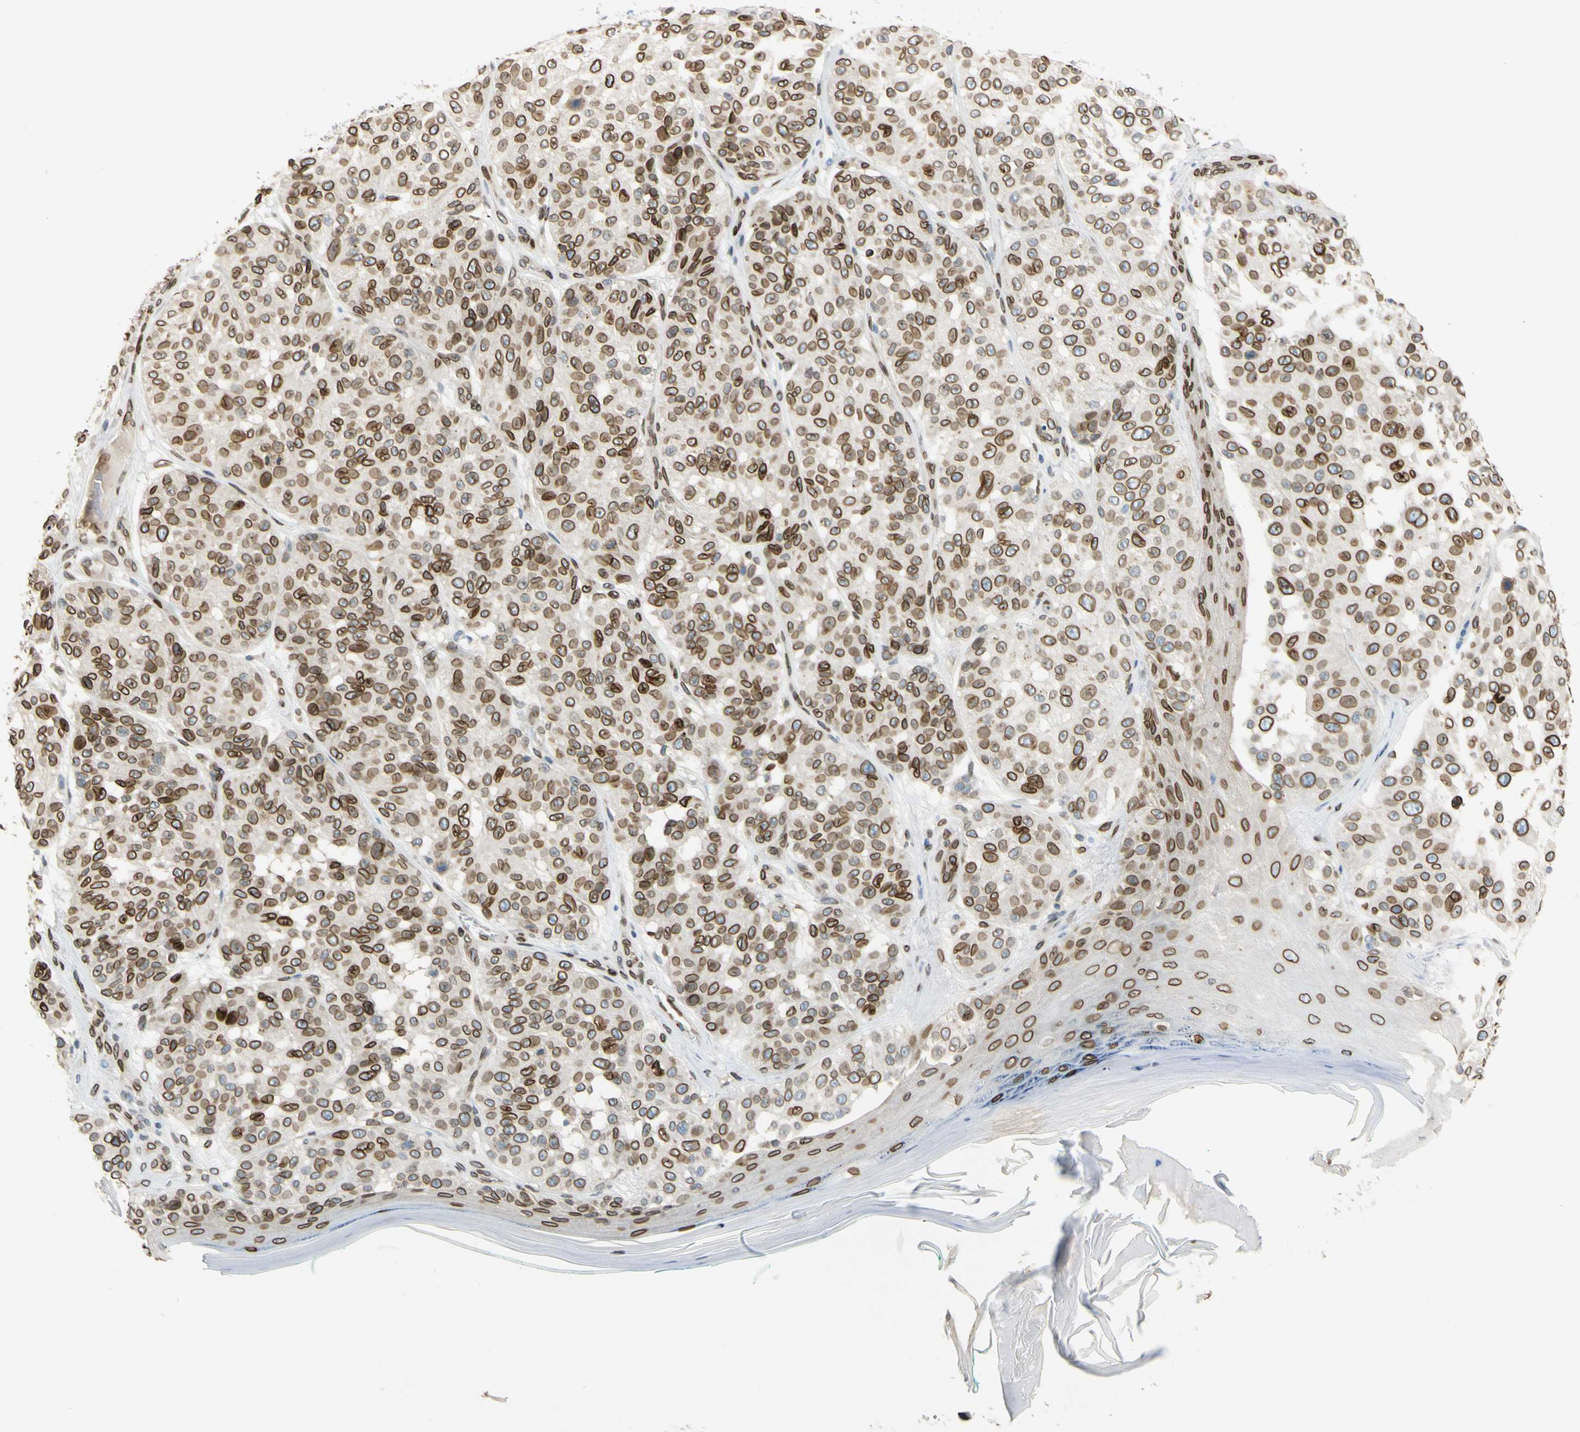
{"staining": {"intensity": "strong", "quantity": ">75%", "location": "cytoplasmic/membranous,nuclear"}, "tissue": "melanoma", "cell_type": "Tumor cells", "image_type": "cancer", "snomed": [{"axis": "morphology", "description": "Malignant melanoma, NOS"}, {"axis": "topography", "description": "Skin"}], "caption": "Tumor cells show high levels of strong cytoplasmic/membranous and nuclear staining in about >75% of cells in melanoma.", "gene": "SUN1", "patient": {"sex": "female", "age": 46}}